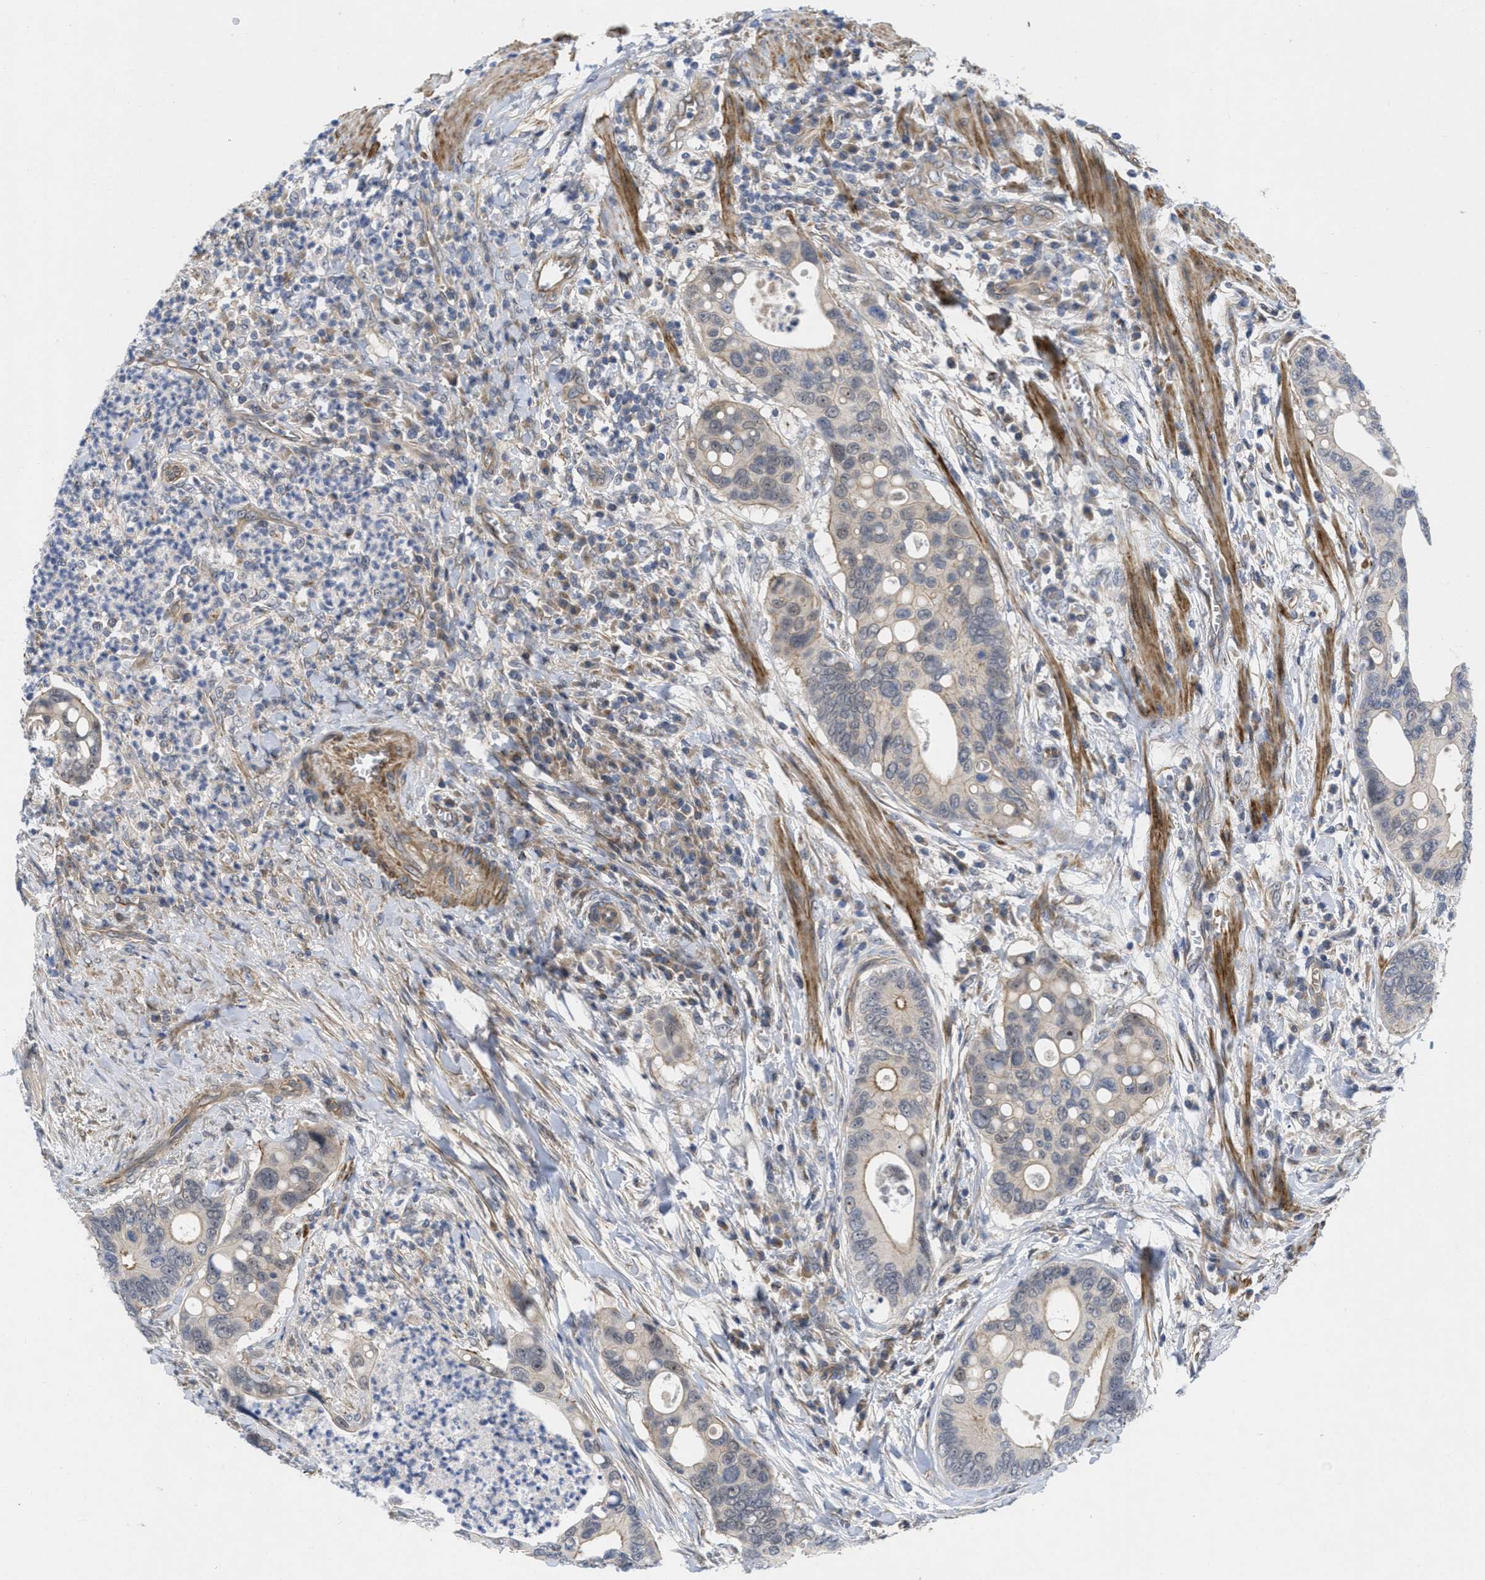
{"staining": {"intensity": "weak", "quantity": "<25%", "location": "cytoplasmic/membranous"}, "tissue": "colorectal cancer", "cell_type": "Tumor cells", "image_type": "cancer", "snomed": [{"axis": "morphology", "description": "Inflammation, NOS"}, {"axis": "morphology", "description": "Adenocarcinoma, NOS"}, {"axis": "topography", "description": "Colon"}], "caption": "Micrograph shows no protein positivity in tumor cells of colorectal cancer tissue.", "gene": "ARHGEF26", "patient": {"sex": "male", "age": 72}}